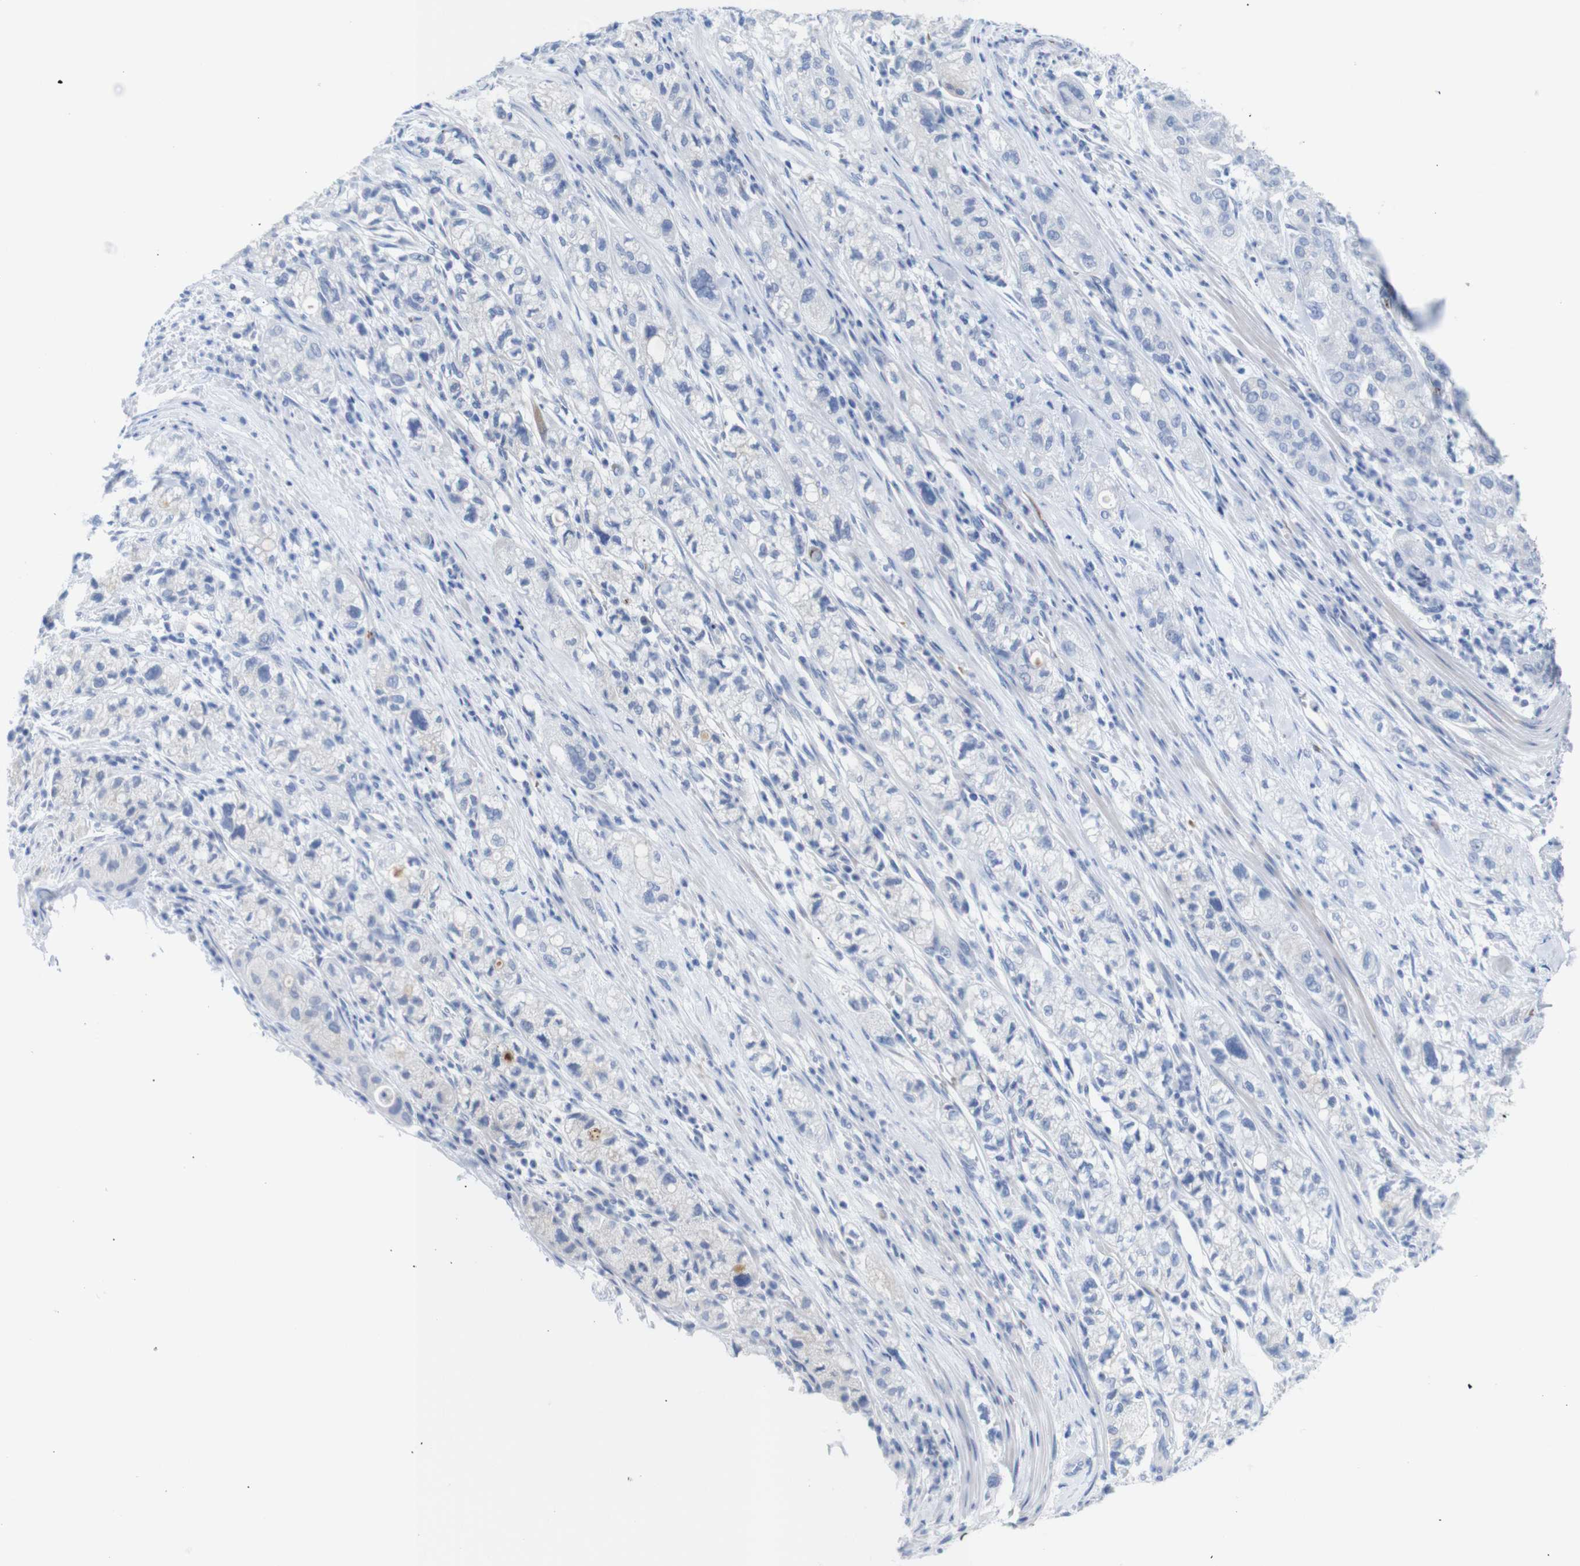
{"staining": {"intensity": "negative", "quantity": "none", "location": "none"}, "tissue": "pancreatic cancer", "cell_type": "Tumor cells", "image_type": "cancer", "snomed": [{"axis": "morphology", "description": "Adenocarcinoma, NOS"}, {"axis": "topography", "description": "Pancreas"}], "caption": "High magnification brightfield microscopy of pancreatic cancer (adenocarcinoma) stained with DAB (3,3'-diaminobenzidine) (brown) and counterstained with hematoxylin (blue): tumor cells show no significant positivity.", "gene": "ERVMER34-1", "patient": {"sex": "female", "age": 78}}